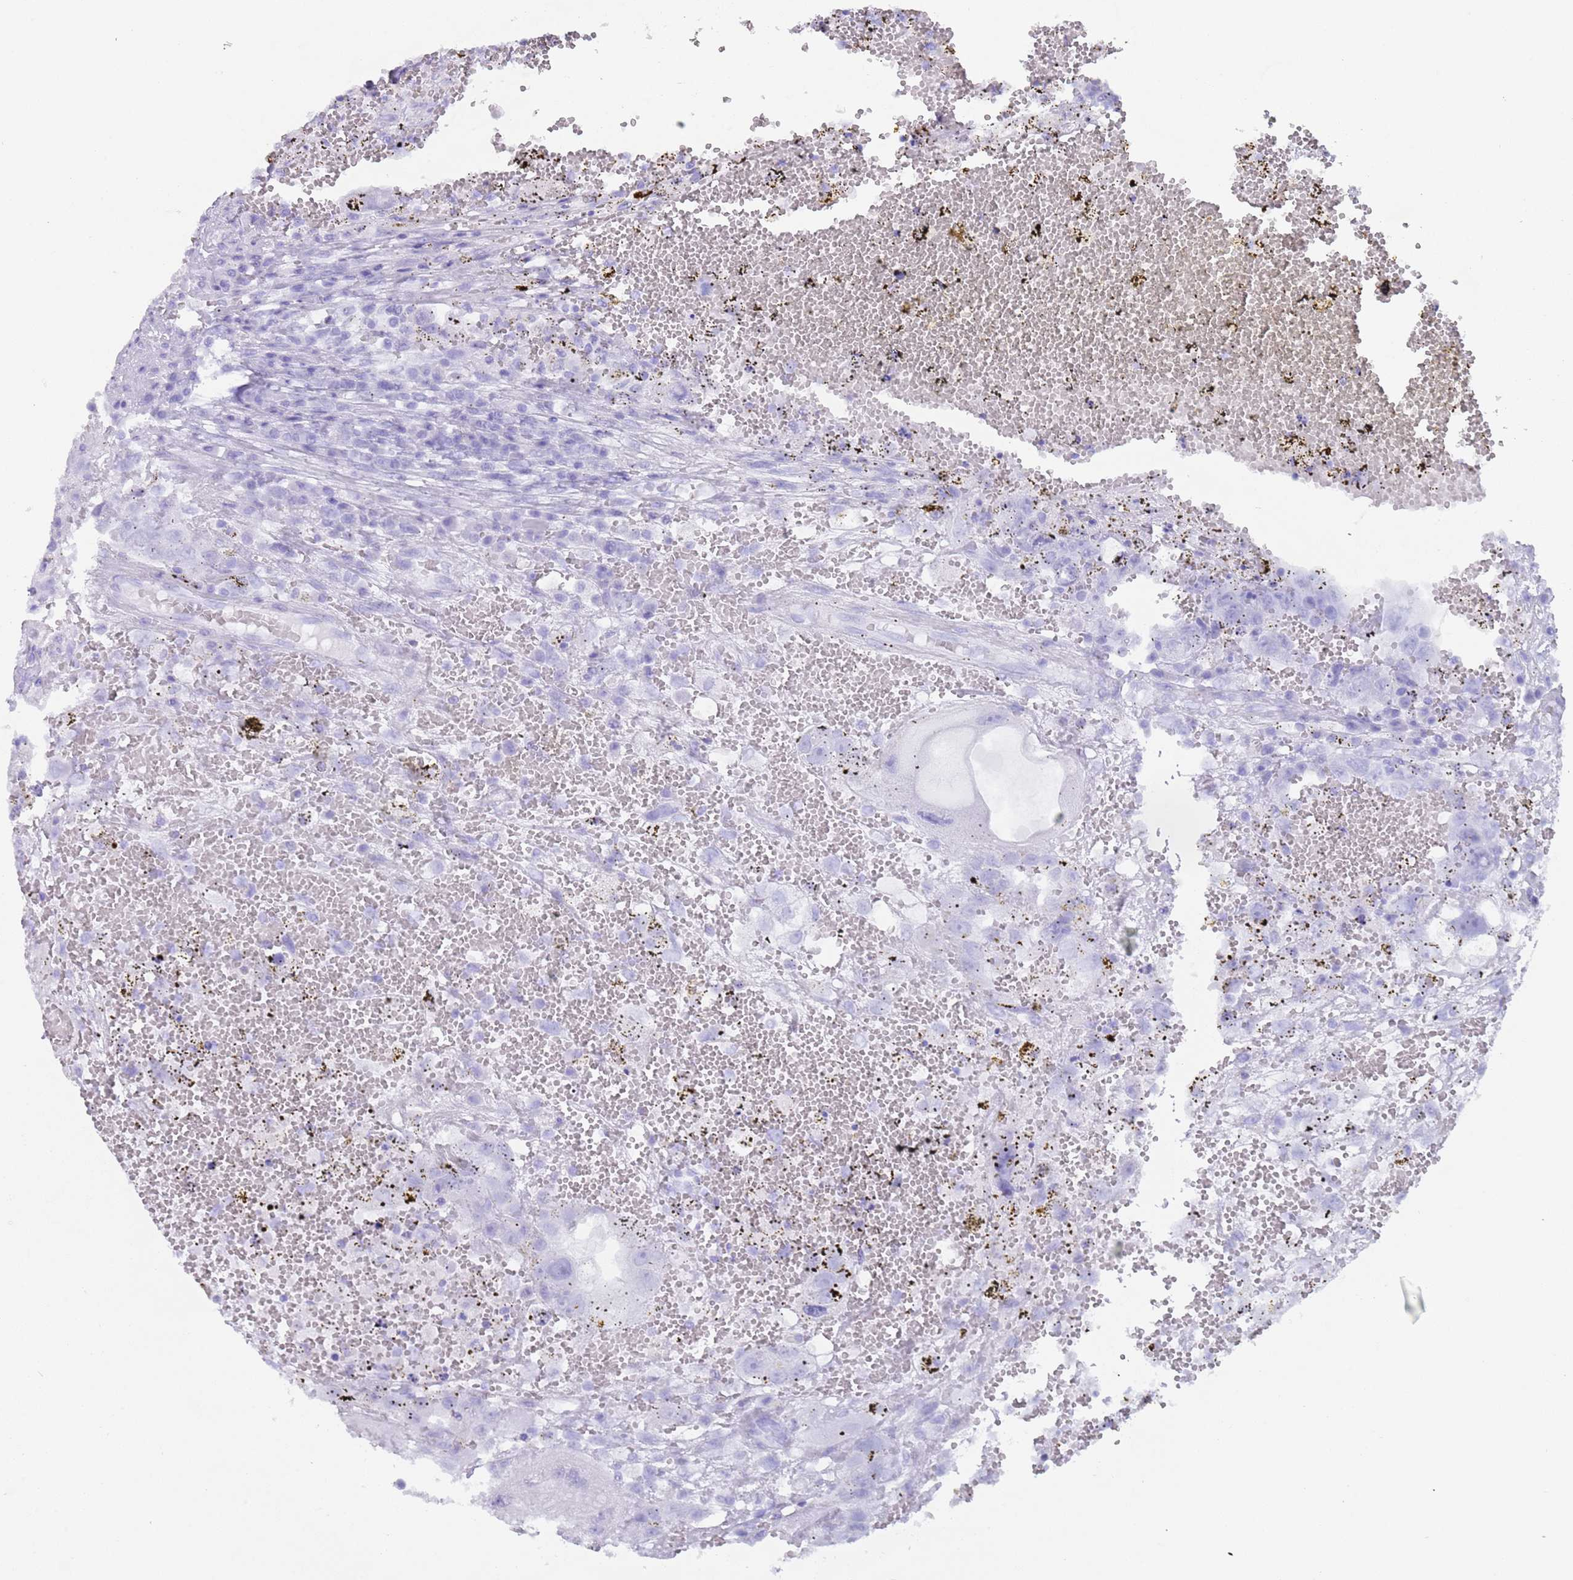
{"staining": {"intensity": "negative", "quantity": "none", "location": "none"}, "tissue": "testis cancer", "cell_type": "Tumor cells", "image_type": "cancer", "snomed": [{"axis": "morphology", "description": "Carcinoma, Embryonal, NOS"}, {"axis": "topography", "description": "Testis"}], "caption": "Tumor cells are negative for protein expression in human testis cancer. (DAB (3,3'-diaminobenzidine) immunohistochemistry with hematoxylin counter stain).", "gene": "MYADML2", "patient": {"sex": "male", "age": 26}}